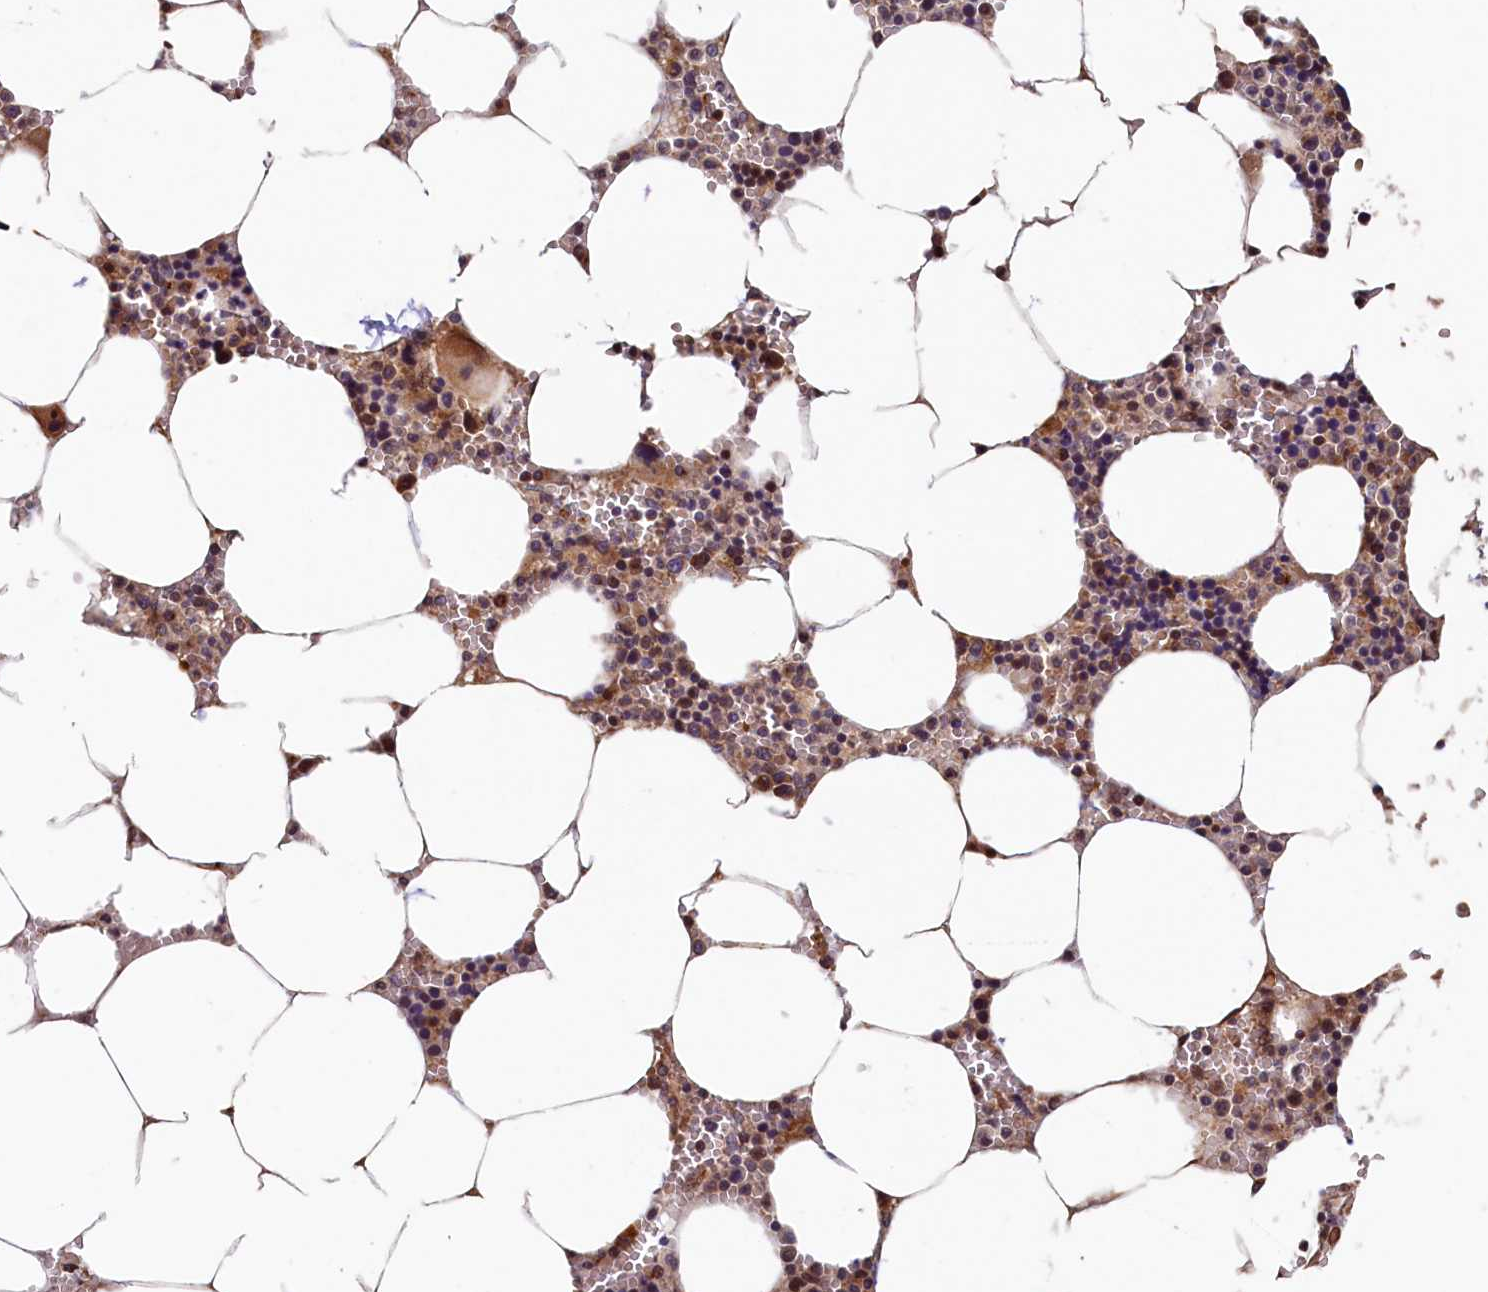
{"staining": {"intensity": "moderate", "quantity": "25%-75%", "location": "cytoplasmic/membranous"}, "tissue": "bone marrow", "cell_type": "Hematopoietic cells", "image_type": "normal", "snomed": [{"axis": "morphology", "description": "Normal tissue, NOS"}, {"axis": "topography", "description": "Bone marrow"}], "caption": "An immunohistochemistry image of benign tissue is shown. Protein staining in brown highlights moderate cytoplasmic/membranous positivity in bone marrow within hematopoietic cells. Immunohistochemistry (ihc) stains the protein in brown and the nuclei are stained blue.", "gene": "TMEM181", "patient": {"sex": "male", "age": 70}}